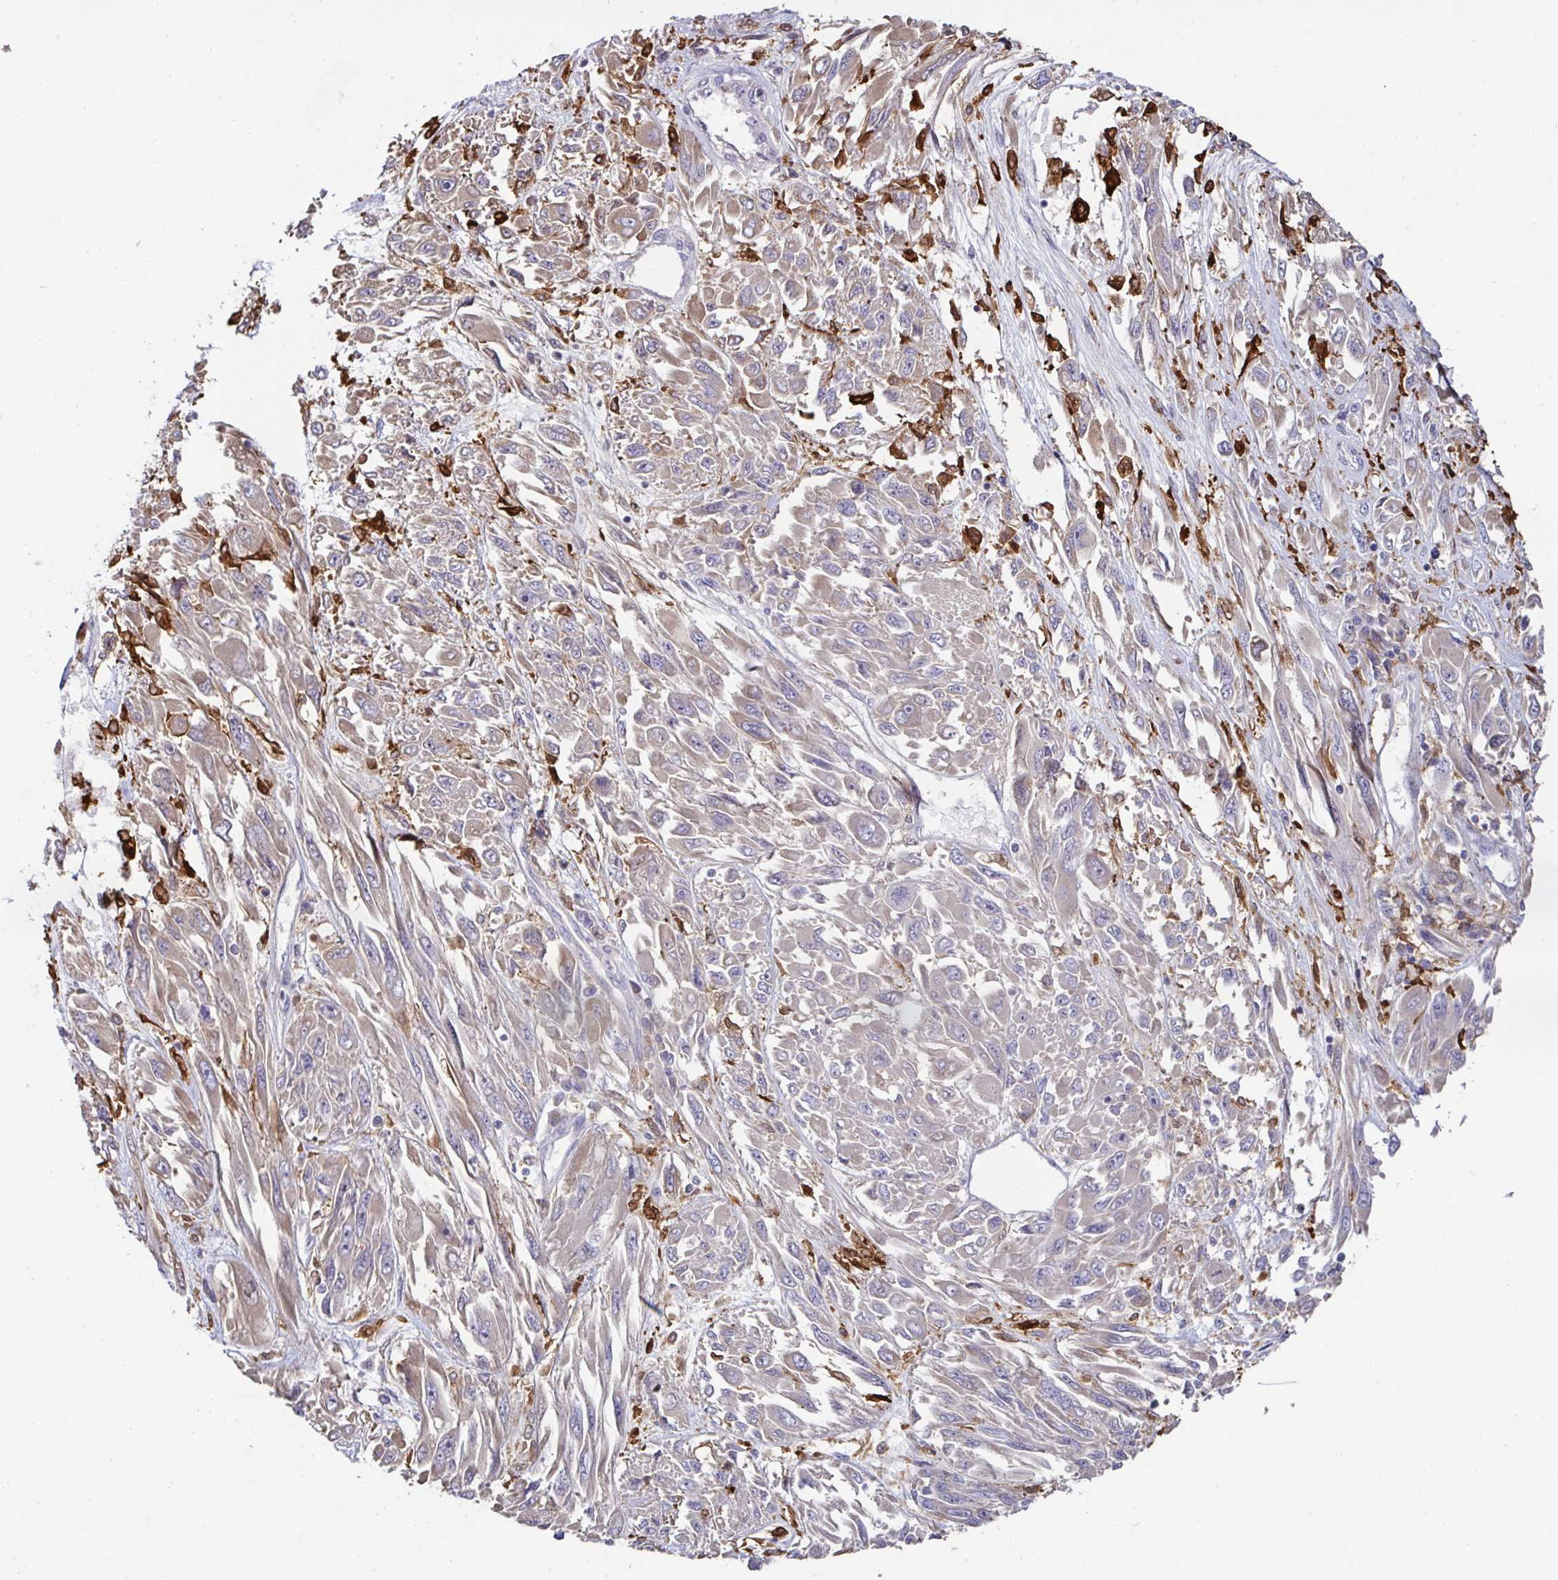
{"staining": {"intensity": "moderate", "quantity": "25%-75%", "location": "cytoplasmic/membranous"}, "tissue": "melanoma", "cell_type": "Tumor cells", "image_type": "cancer", "snomed": [{"axis": "morphology", "description": "Malignant melanoma, NOS"}, {"axis": "topography", "description": "Skin"}], "caption": "Immunohistochemical staining of melanoma shows moderate cytoplasmic/membranous protein positivity in approximately 25%-75% of tumor cells.", "gene": "FBXL13", "patient": {"sex": "female", "age": 91}}